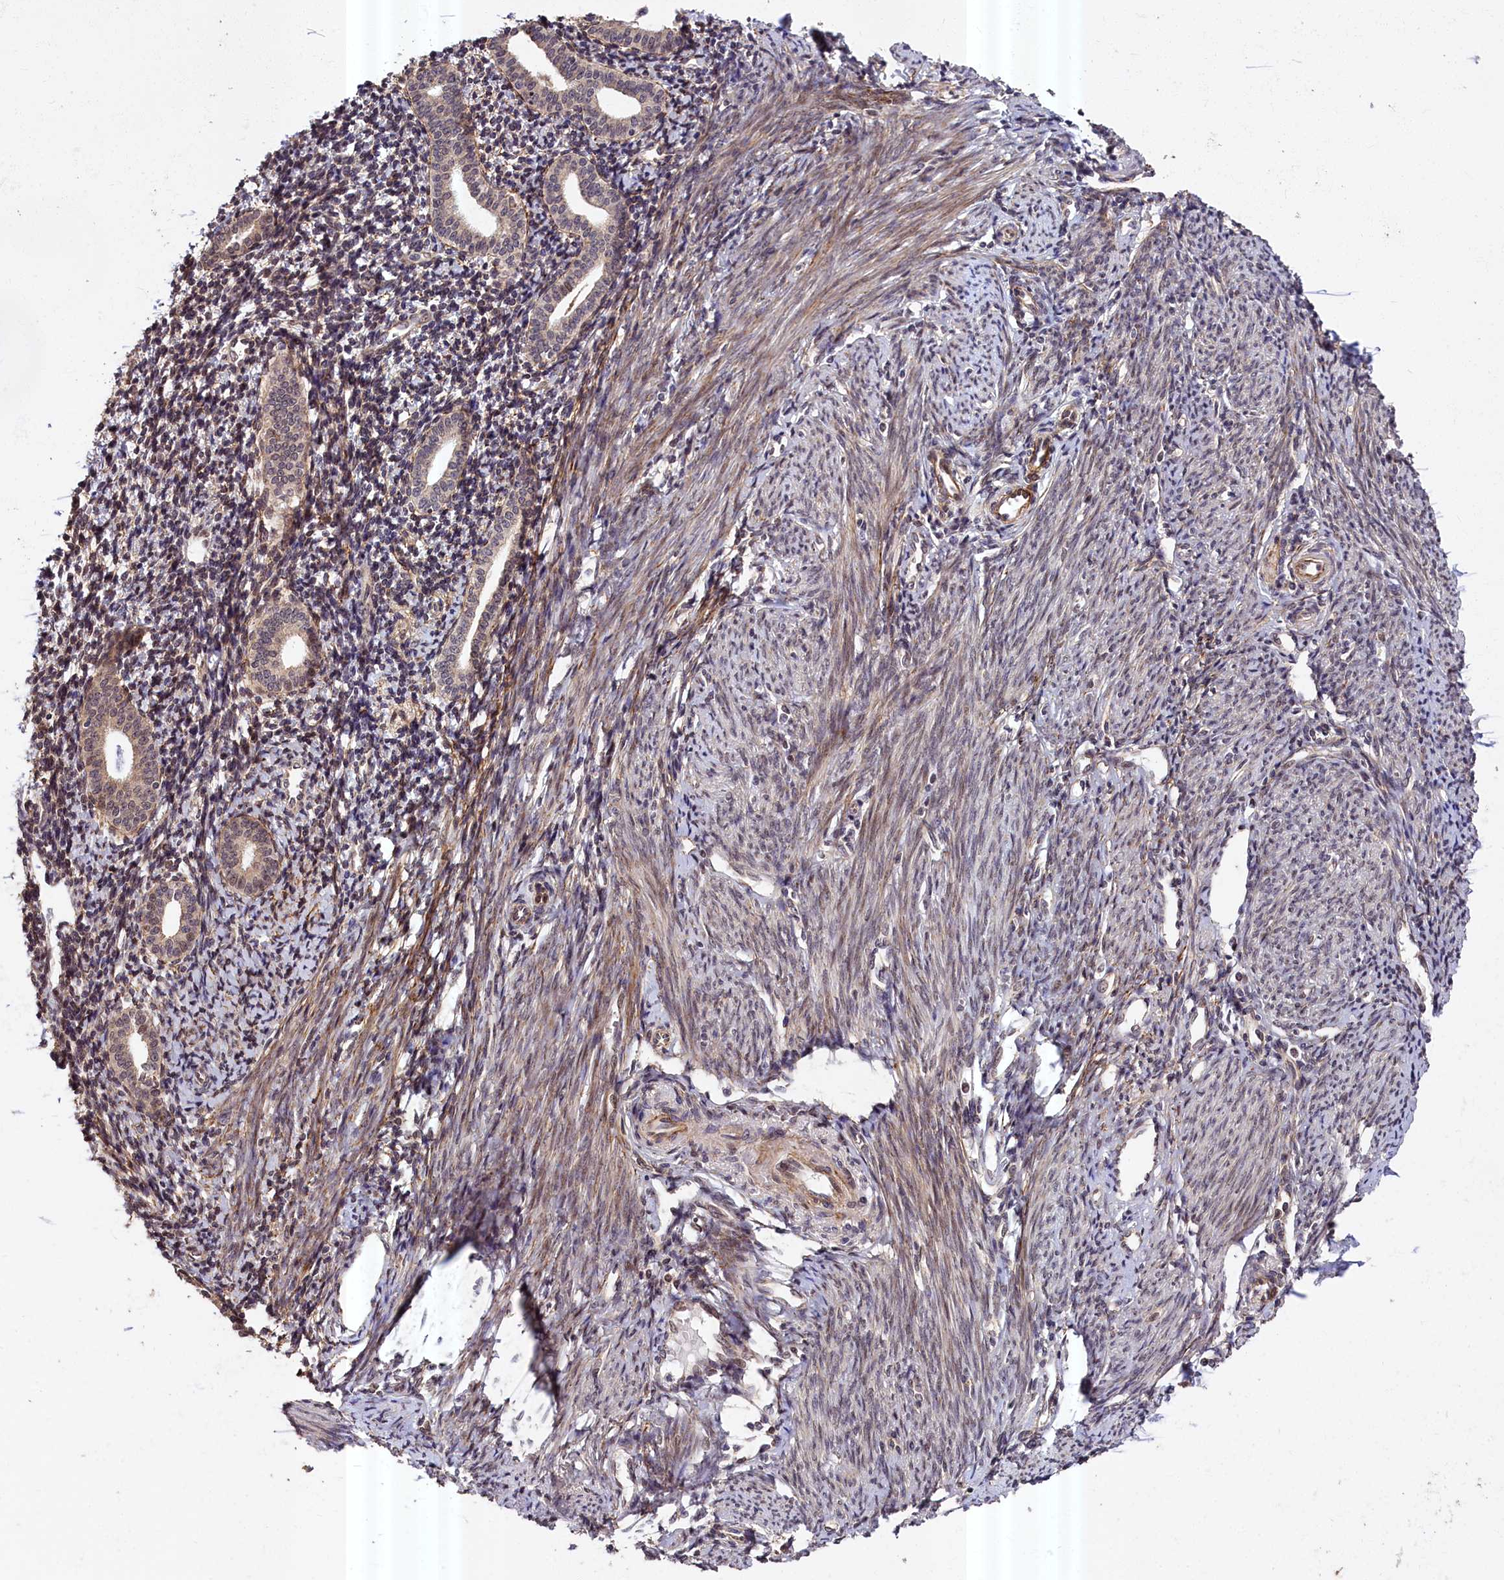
{"staining": {"intensity": "weak", "quantity": "25%-75%", "location": "nuclear"}, "tissue": "endometrium", "cell_type": "Cells in endometrial stroma", "image_type": "normal", "snomed": [{"axis": "morphology", "description": "Normal tissue, NOS"}, {"axis": "topography", "description": "Endometrium"}], "caption": "A high-resolution photomicrograph shows IHC staining of benign endometrium, which demonstrates weak nuclear staining in approximately 25%-75% of cells in endometrial stroma.", "gene": "ZNF480", "patient": {"sex": "female", "age": 56}}